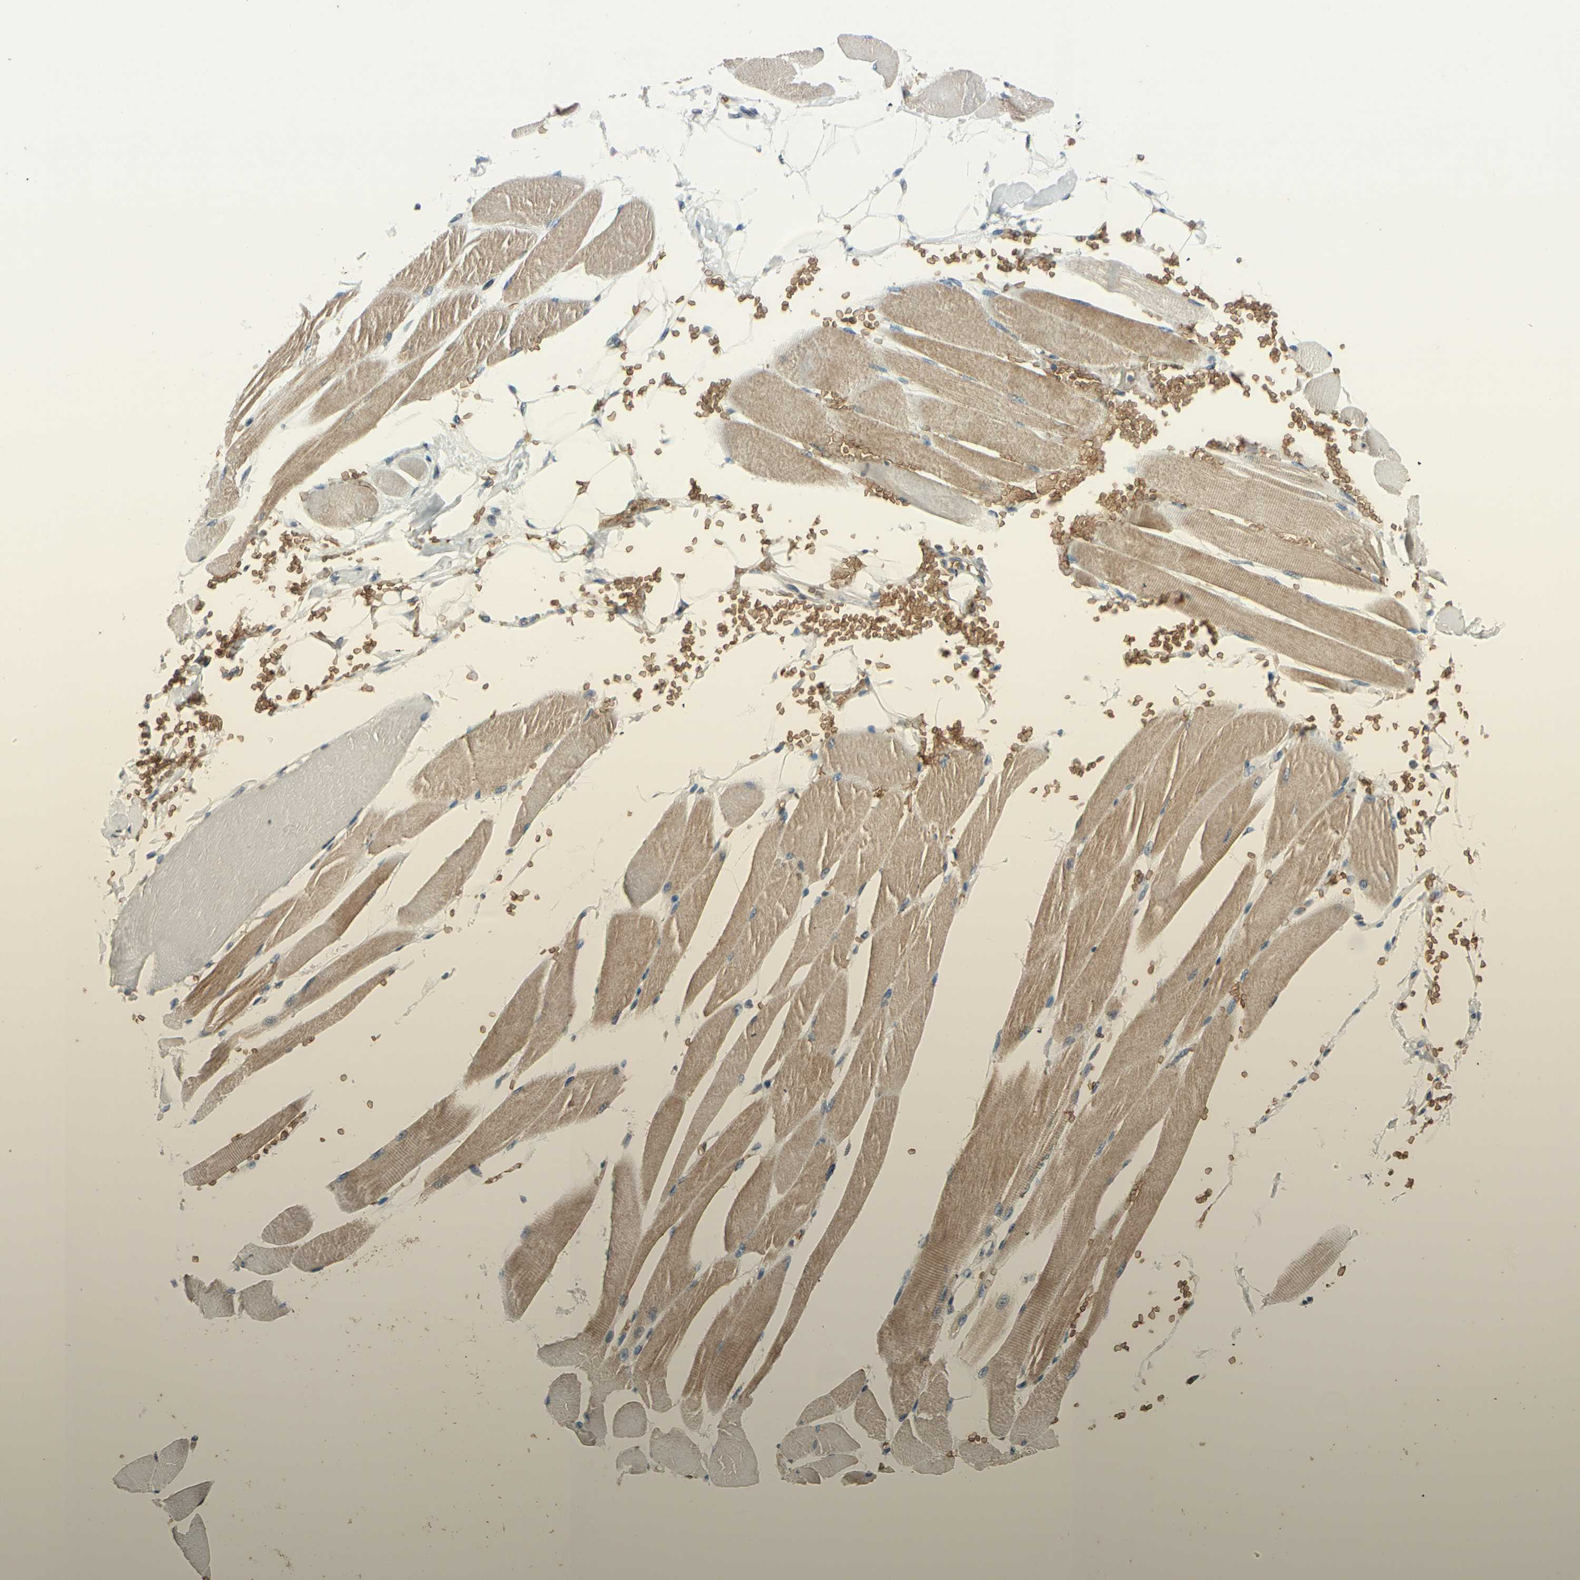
{"staining": {"intensity": "moderate", "quantity": "25%-75%", "location": "cytoplasmic/membranous"}, "tissue": "skeletal muscle", "cell_type": "Myocytes", "image_type": "normal", "snomed": [{"axis": "morphology", "description": "Normal tissue, NOS"}, {"axis": "topography", "description": "Skeletal muscle"}, {"axis": "topography", "description": "Oral tissue"}, {"axis": "topography", "description": "Peripheral nerve tissue"}], "caption": "Approximately 25%-75% of myocytes in normal skeletal muscle exhibit moderate cytoplasmic/membranous protein staining as visualized by brown immunohistochemical staining.", "gene": "GYPC", "patient": {"sex": "female", "age": 84}}